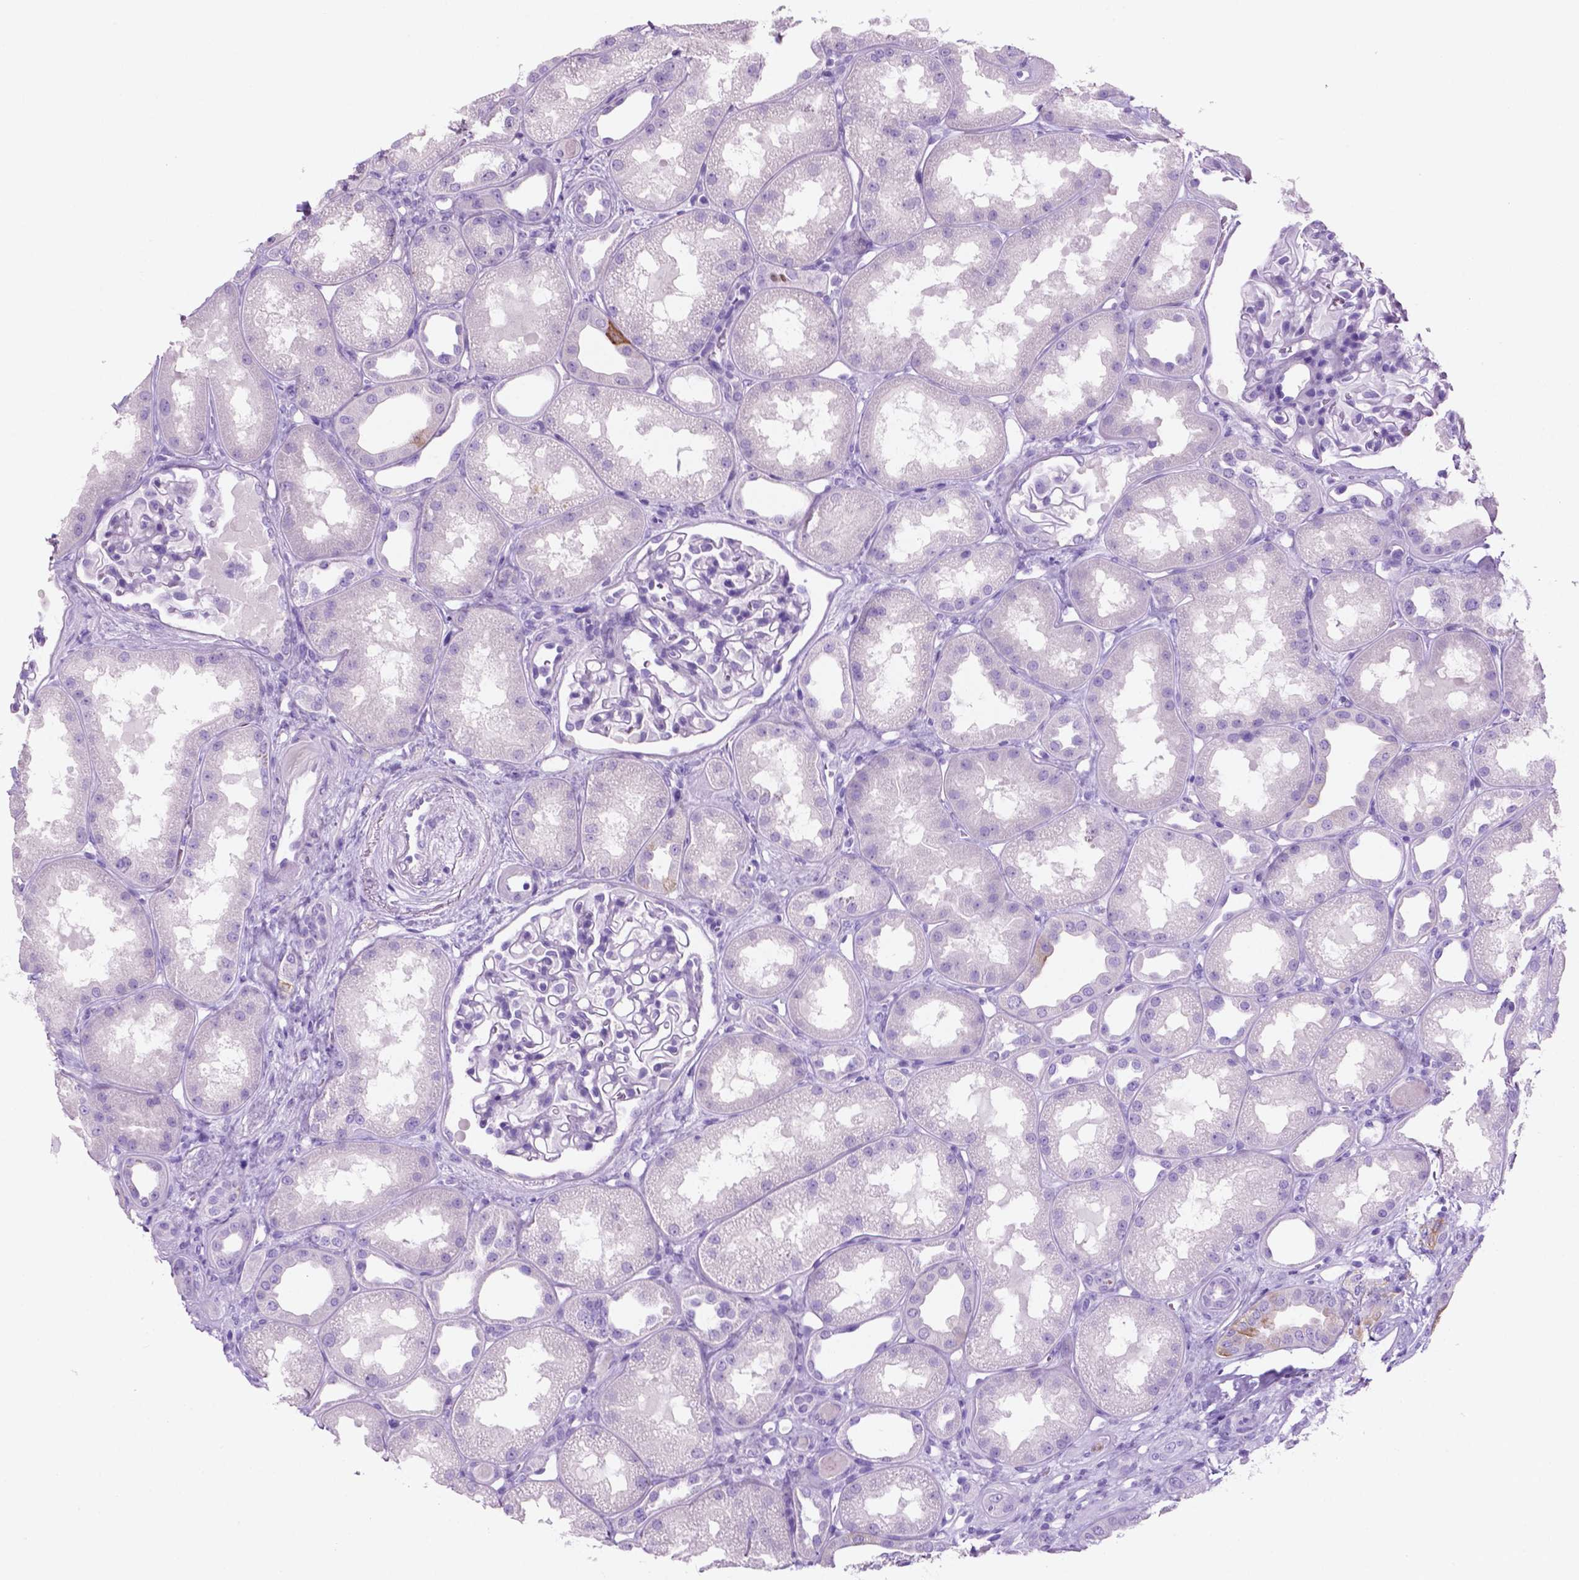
{"staining": {"intensity": "negative", "quantity": "none", "location": "none"}, "tissue": "kidney", "cell_type": "Cells in glomeruli", "image_type": "normal", "snomed": [{"axis": "morphology", "description": "Normal tissue, NOS"}, {"axis": "topography", "description": "Kidney"}], "caption": "DAB (3,3'-diaminobenzidine) immunohistochemical staining of unremarkable kidney demonstrates no significant expression in cells in glomeruli.", "gene": "POU4F1", "patient": {"sex": "male", "age": 61}}